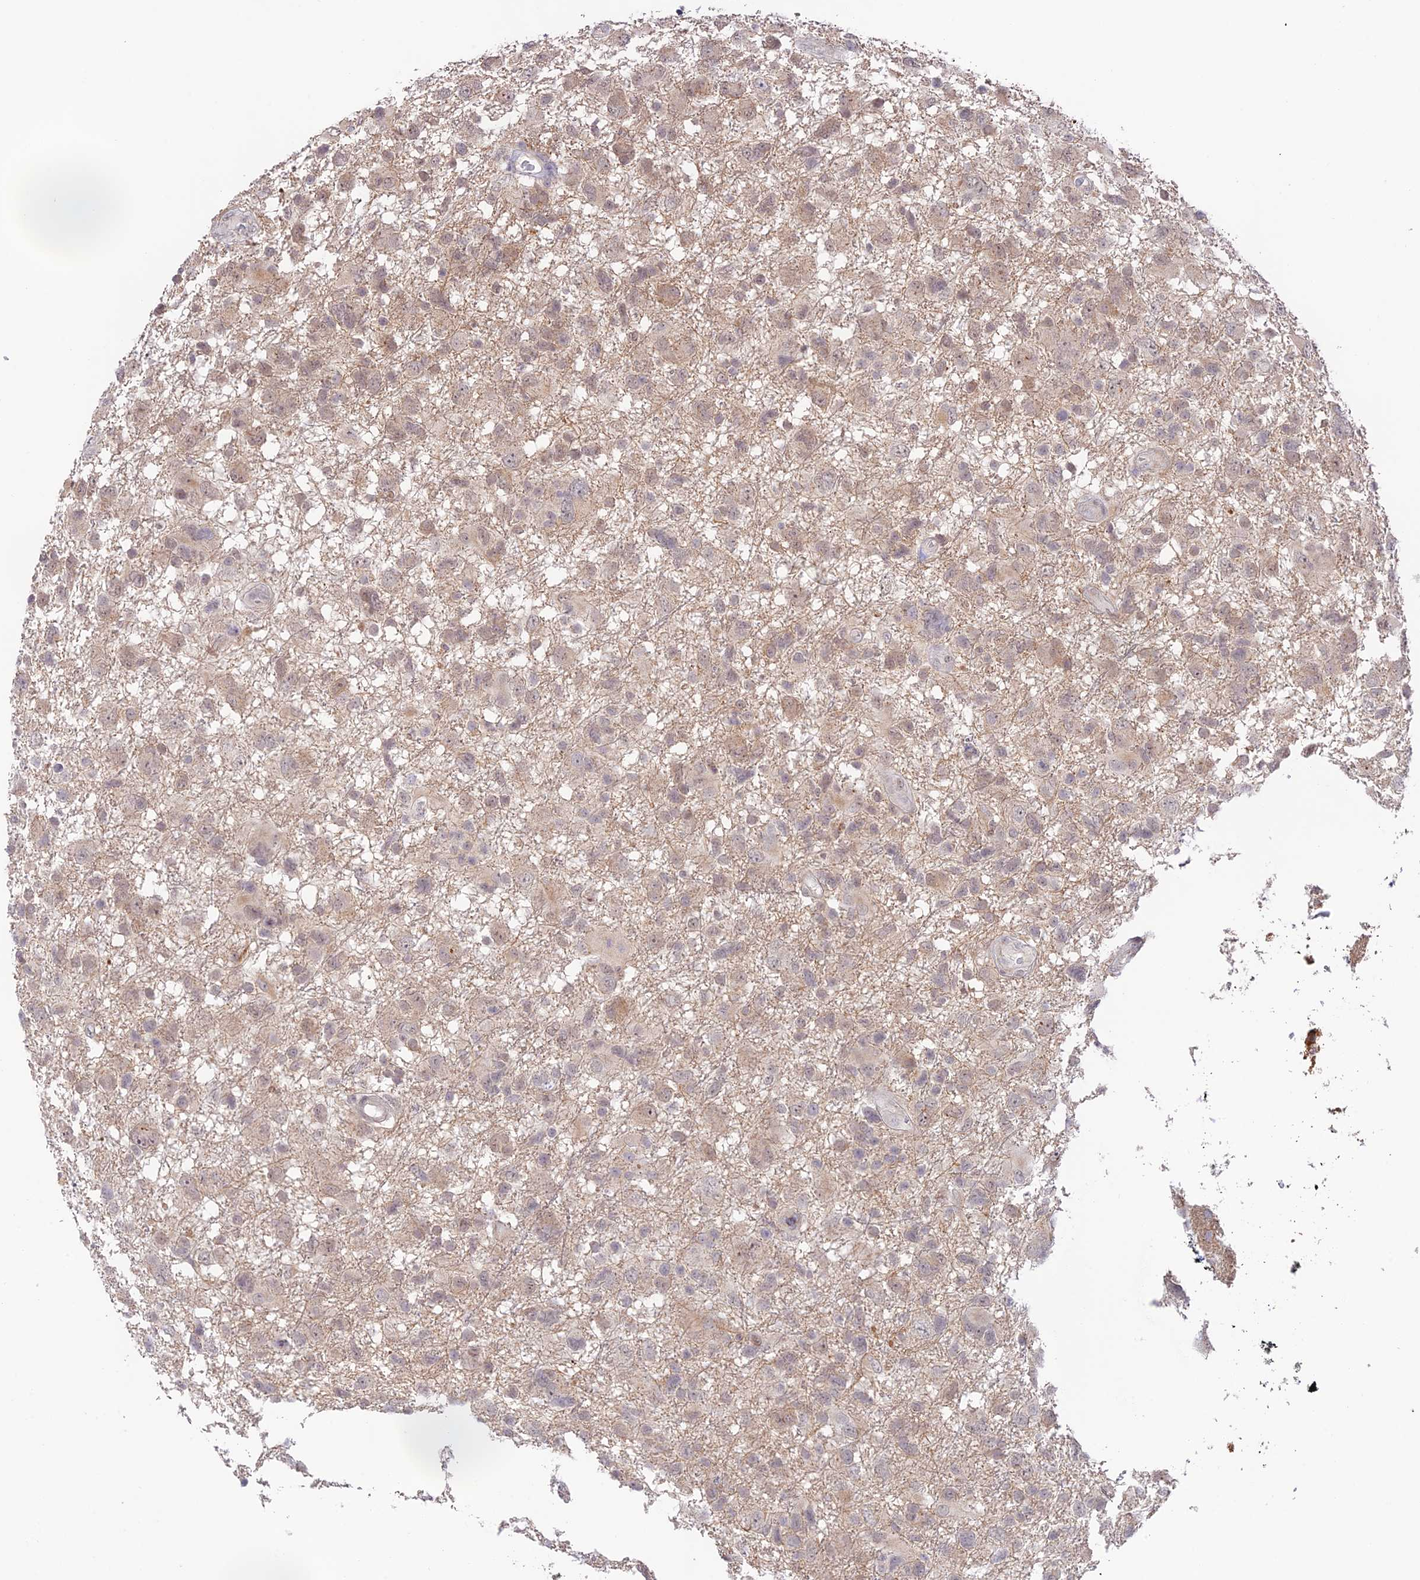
{"staining": {"intensity": "negative", "quantity": "none", "location": "none"}, "tissue": "glioma", "cell_type": "Tumor cells", "image_type": "cancer", "snomed": [{"axis": "morphology", "description": "Glioma, malignant, High grade"}, {"axis": "topography", "description": "Brain"}], "caption": "Protein analysis of high-grade glioma (malignant) displays no significant staining in tumor cells.", "gene": "CAMSAP3", "patient": {"sex": "male", "age": 61}}